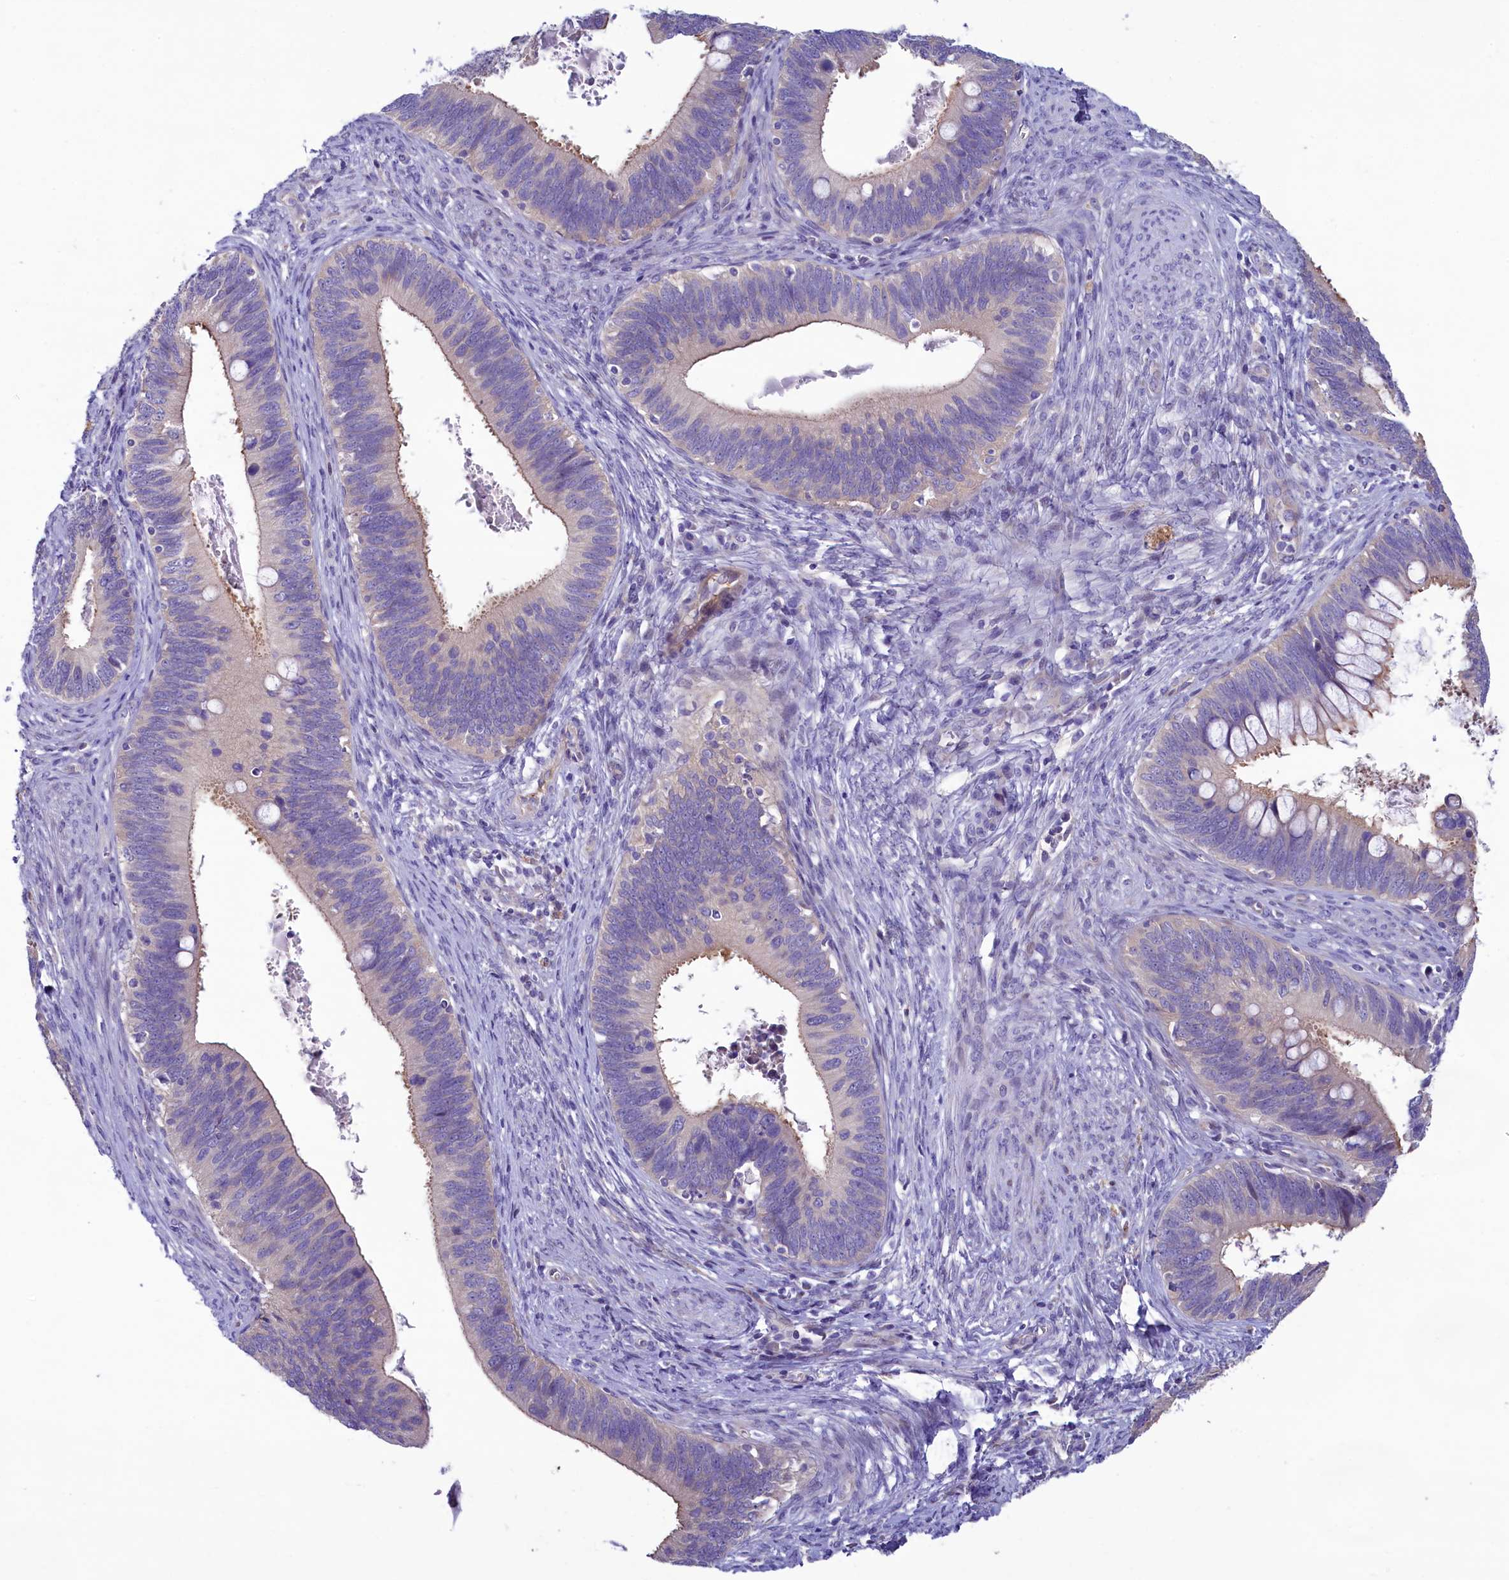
{"staining": {"intensity": "weak", "quantity": "<25%", "location": "cytoplasmic/membranous"}, "tissue": "cervical cancer", "cell_type": "Tumor cells", "image_type": "cancer", "snomed": [{"axis": "morphology", "description": "Adenocarcinoma, NOS"}, {"axis": "topography", "description": "Cervix"}], "caption": "DAB (3,3'-diaminobenzidine) immunohistochemical staining of human adenocarcinoma (cervical) demonstrates no significant expression in tumor cells. (DAB (3,3'-diaminobenzidine) IHC, high magnification).", "gene": "KRBOX5", "patient": {"sex": "female", "age": 42}}